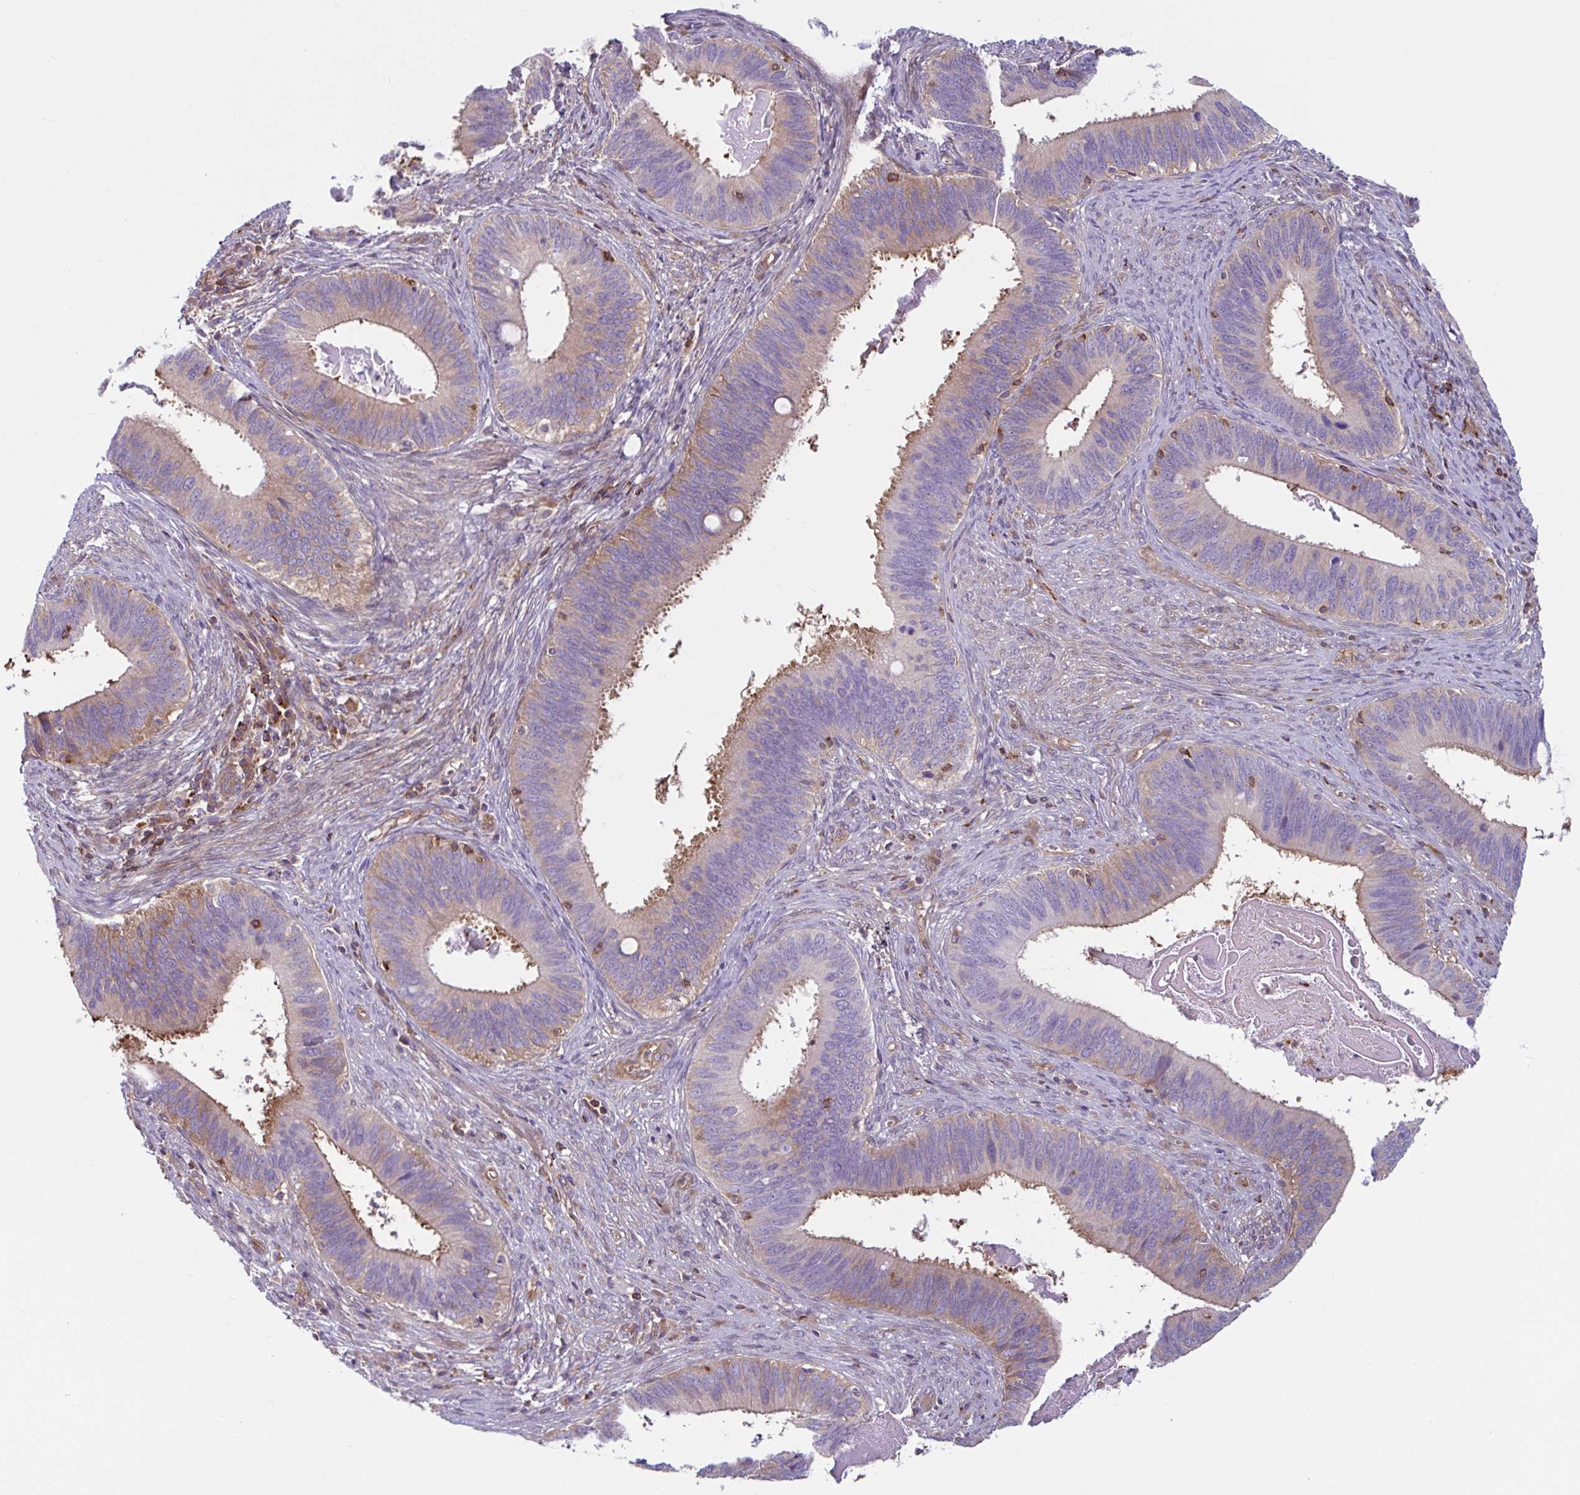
{"staining": {"intensity": "weak", "quantity": "25%-75%", "location": "cytoplasmic/membranous"}, "tissue": "cervical cancer", "cell_type": "Tumor cells", "image_type": "cancer", "snomed": [{"axis": "morphology", "description": "Adenocarcinoma, NOS"}, {"axis": "topography", "description": "Cervix"}], "caption": "This micrograph displays immunohistochemistry staining of adenocarcinoma (cervical), with low weak cytoplasmic/membranous expression in about 25%-75% of tumor cells.", "gene": "TSC22D3", "patient": {"sex": "female", "age": 42}}